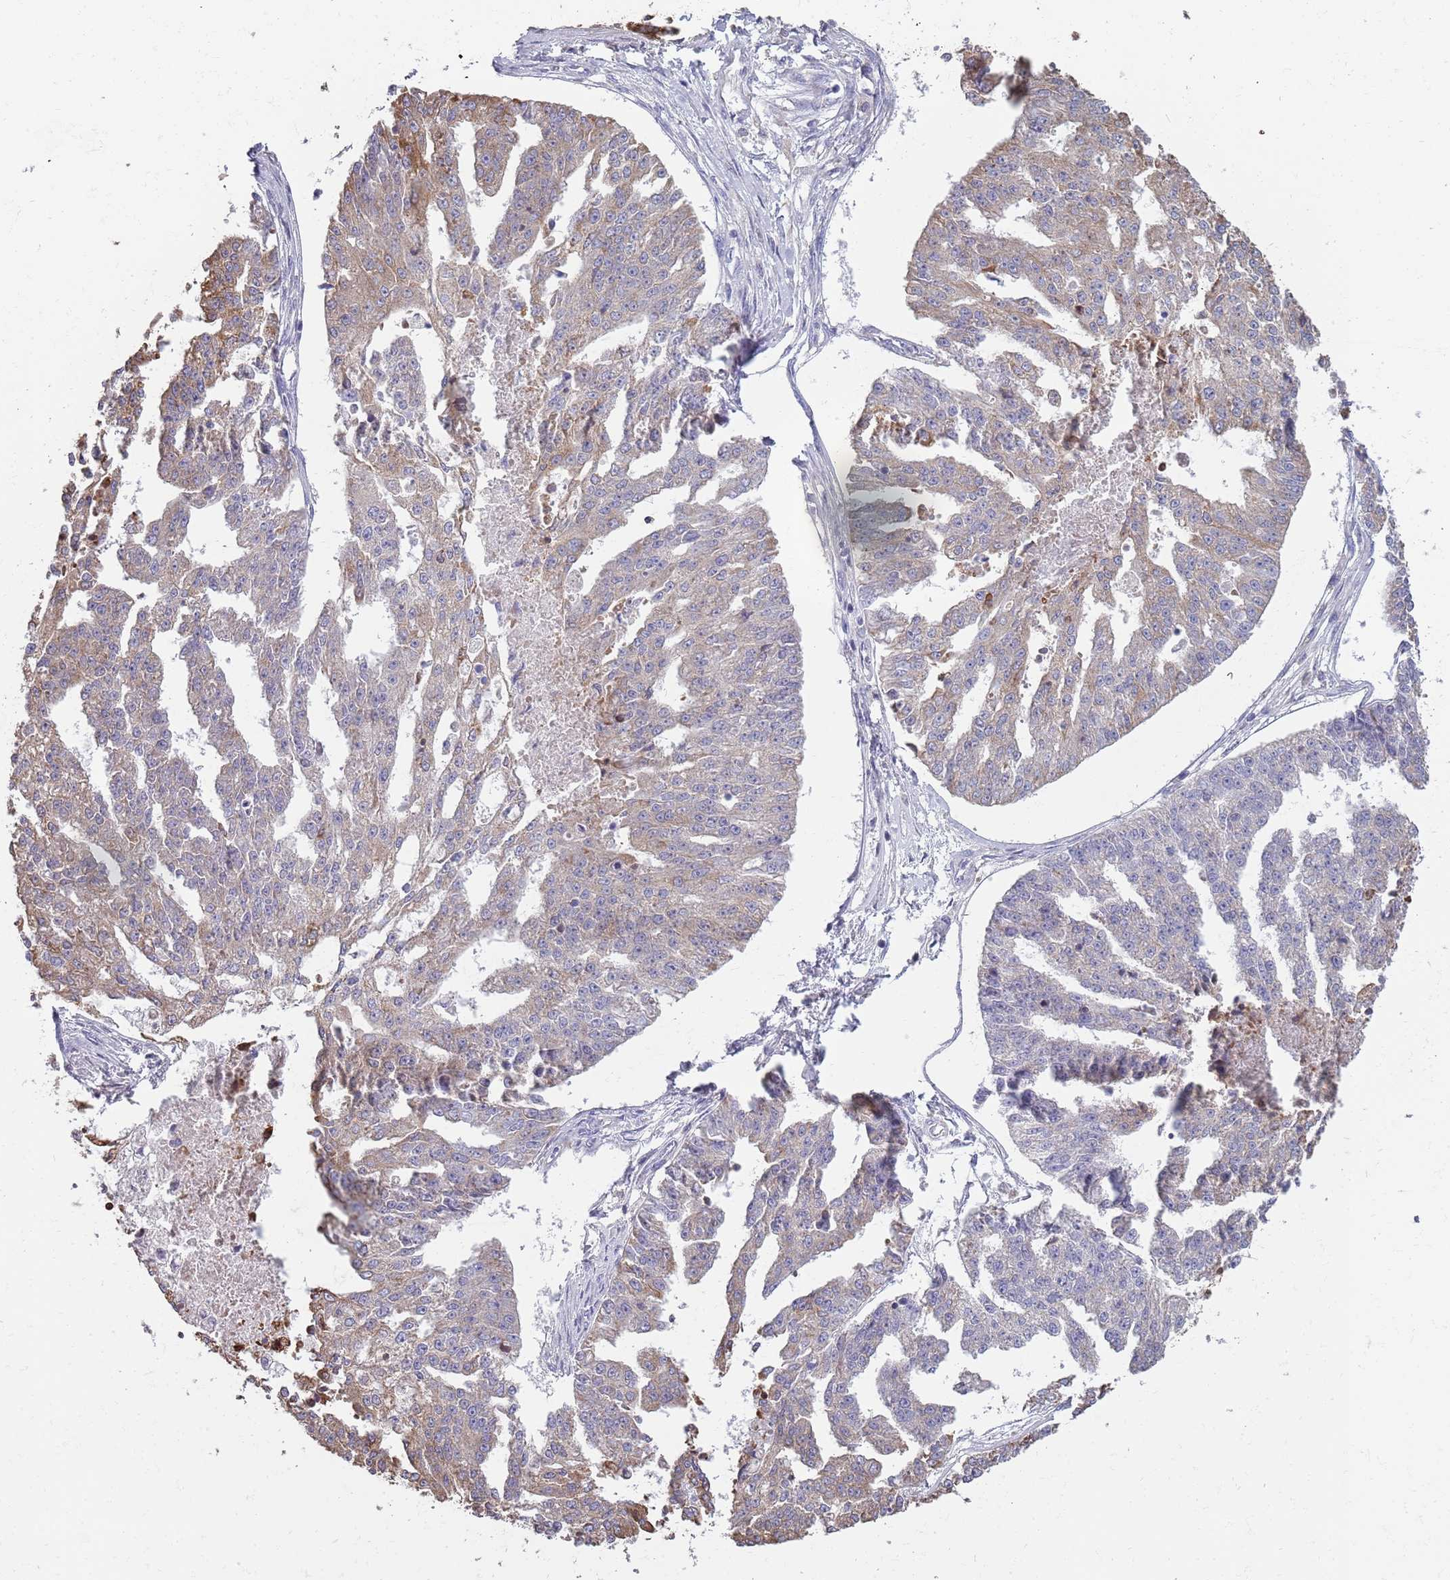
{"staining": {"intensity": "weak", "quantity": "25%-75%", "location": "cytoplasmic/membranous"}, "tissue": "ovarian cancer", "cell_type": "Tumor cells", "image_type": "cancer", "snomed": [{"axis": "morphology", "description": "Cystadenocarcinoma, serous, NOS"}, {"axis": "topography", "description": "Ovary"}], "caption": "Immunohistochemical staining of ovarian cancer (serous cystadenocarcinoma) reveals weak cytoplasmic/membranous protein staining in about 25%-75% of tumor cells.", "gene": "SUSD1", "patient": {"sex": "female", "age": 58}}